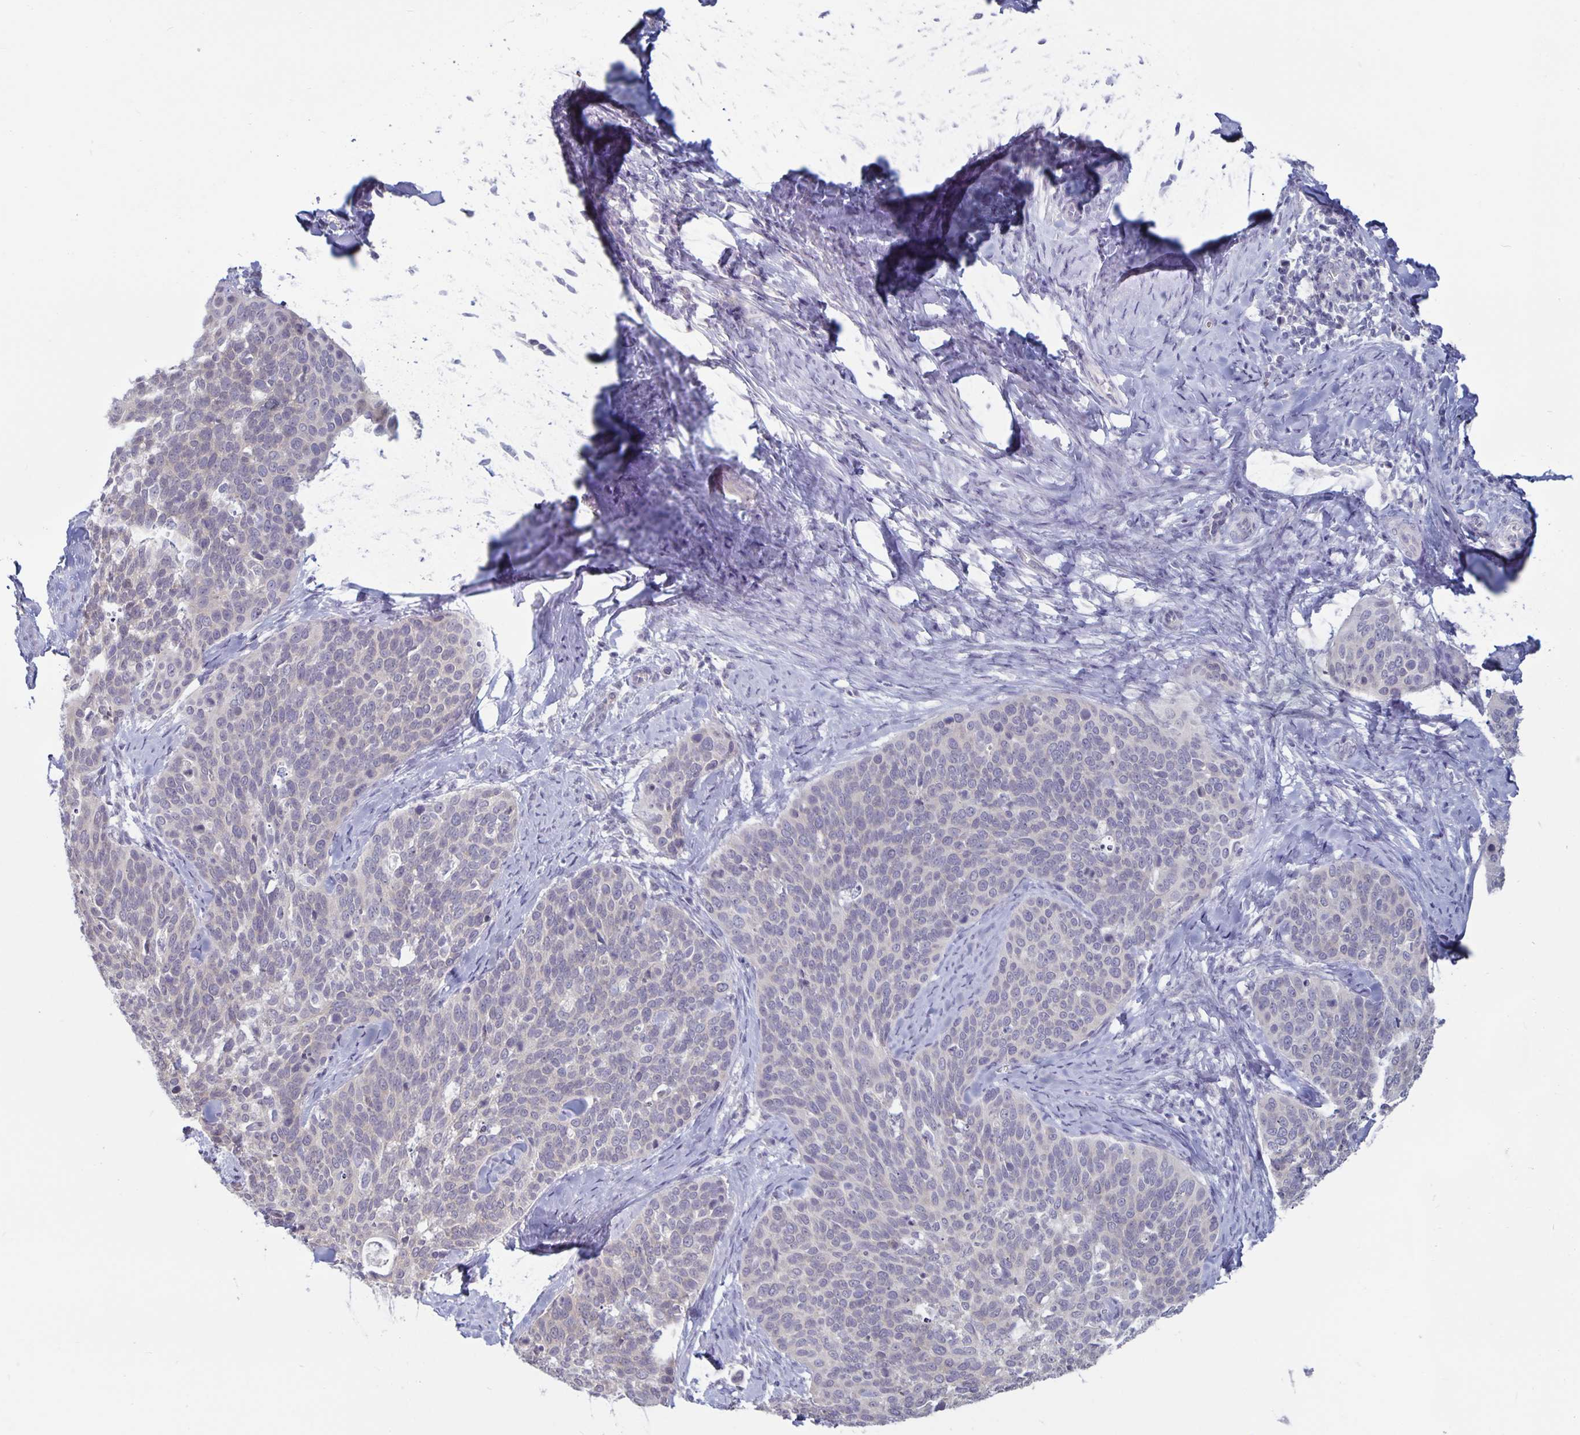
{"staining": {"intensity": "negative", "quantity": "none", "location": "none"}, "tissue": "cervical cancer", "cell_type": "Tumor cells", "image_type": "cancer", "snomed": [{"axis": "morphology", "description": "Squamous cell carcinoma, NOS"}, {"axis": "topography", "description": "Cervix"}], "caption": "Immunohistochemical staining of cervical cancer (squamous cell carcinoma) demonstrates no significant staining in tumor cells.", "gene": "PLCB3", "patient": {"sex": "female", "age": 69}}